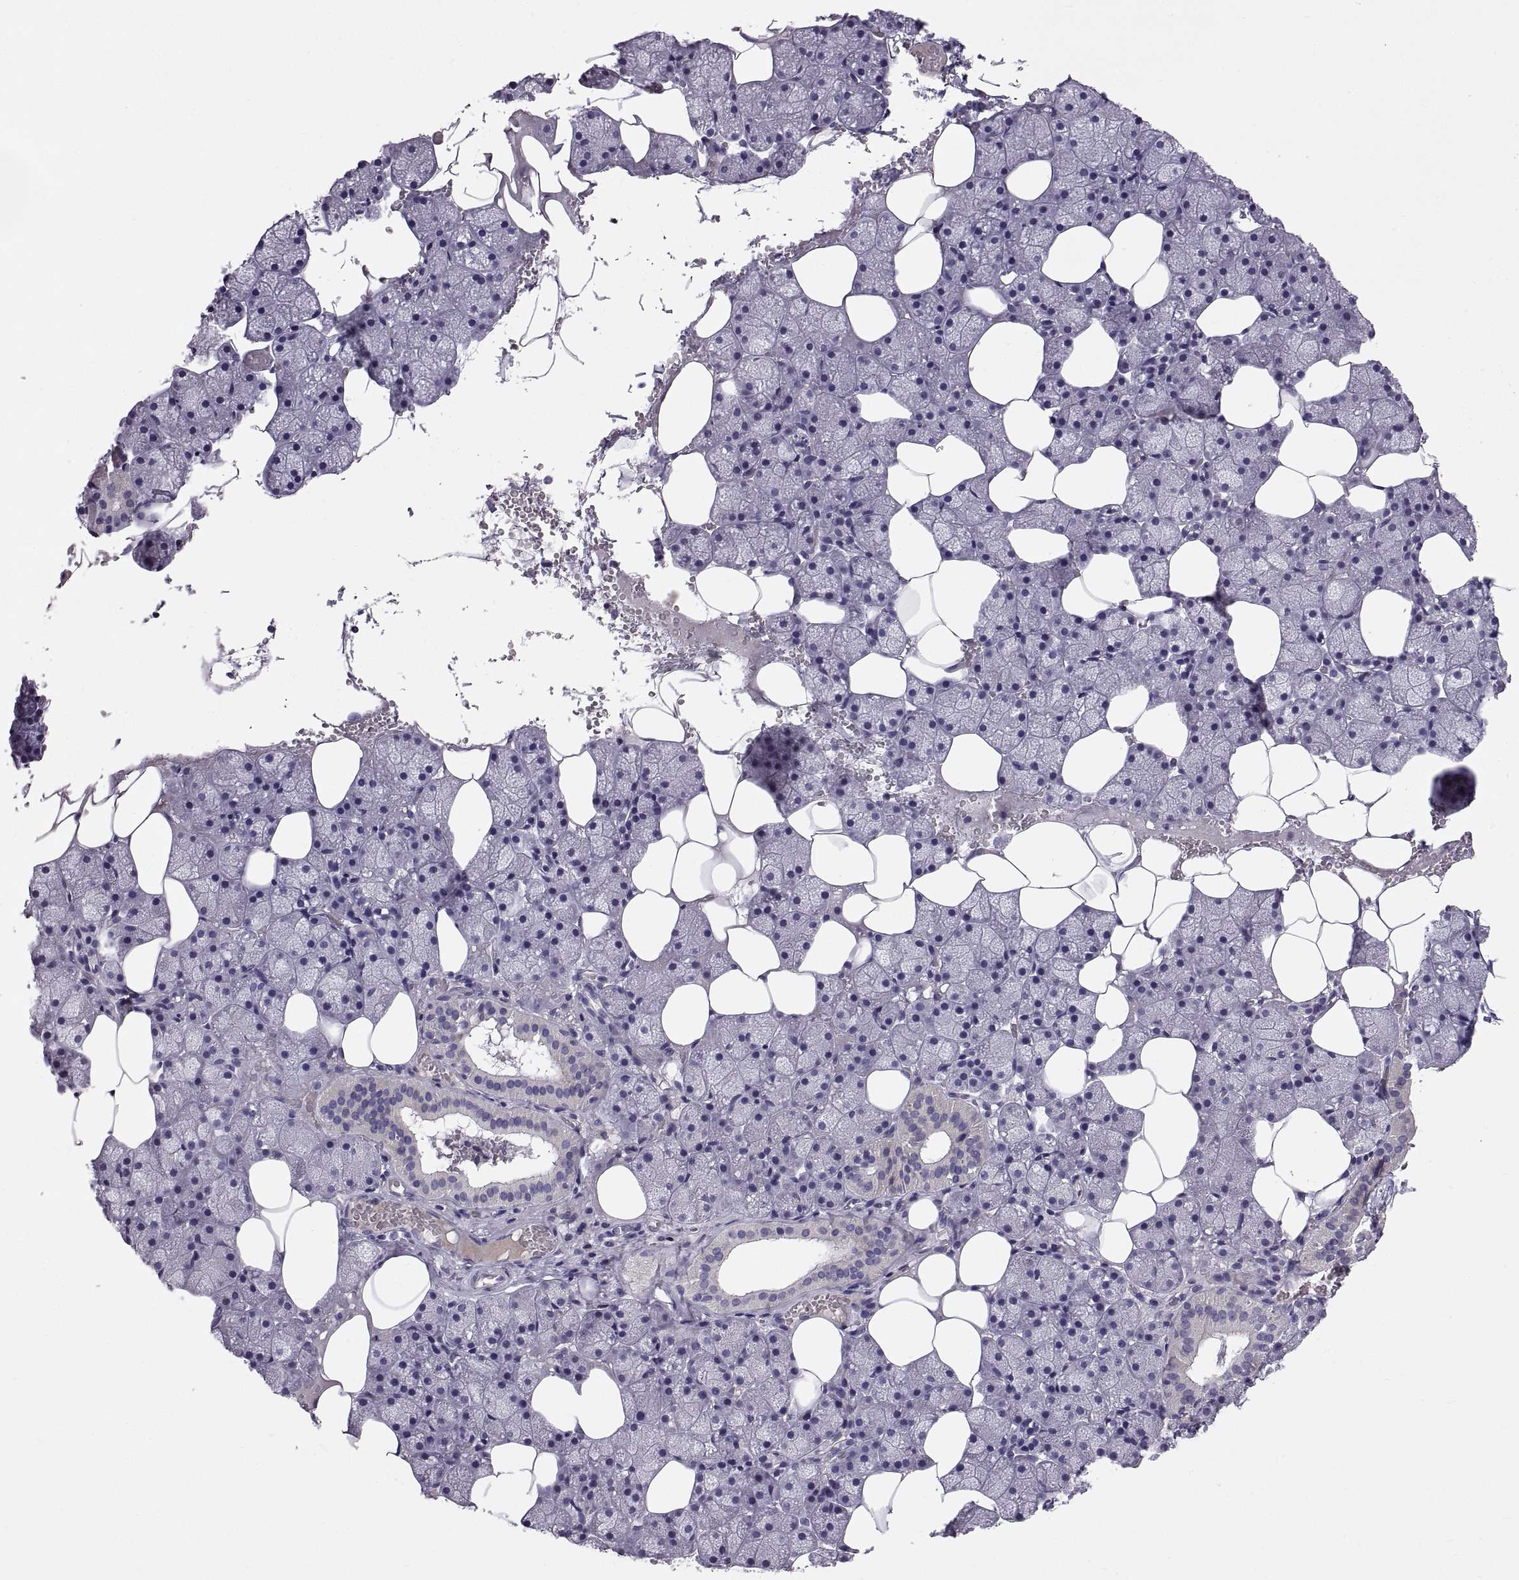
{"staining": {"intensity": "negative", "quantity": "none", "location": "none"}, "tissue": "salivary gland", "cell_type": "Glandular cells", "image_type": "normal", "snomed": [{"axis": "morphology", "description": "Normal tissue, NOS"}, {"axis": "topography", "description": "Salivary gland"}], "caption": "DAB (3,3'-diaminobenzidine) immunohistochemical staining of benign human salivary gland demonstrates no significant positivity in glandular cells.", "gene": "ADAM32", "patient": {"sex": "male", "age": 38}}